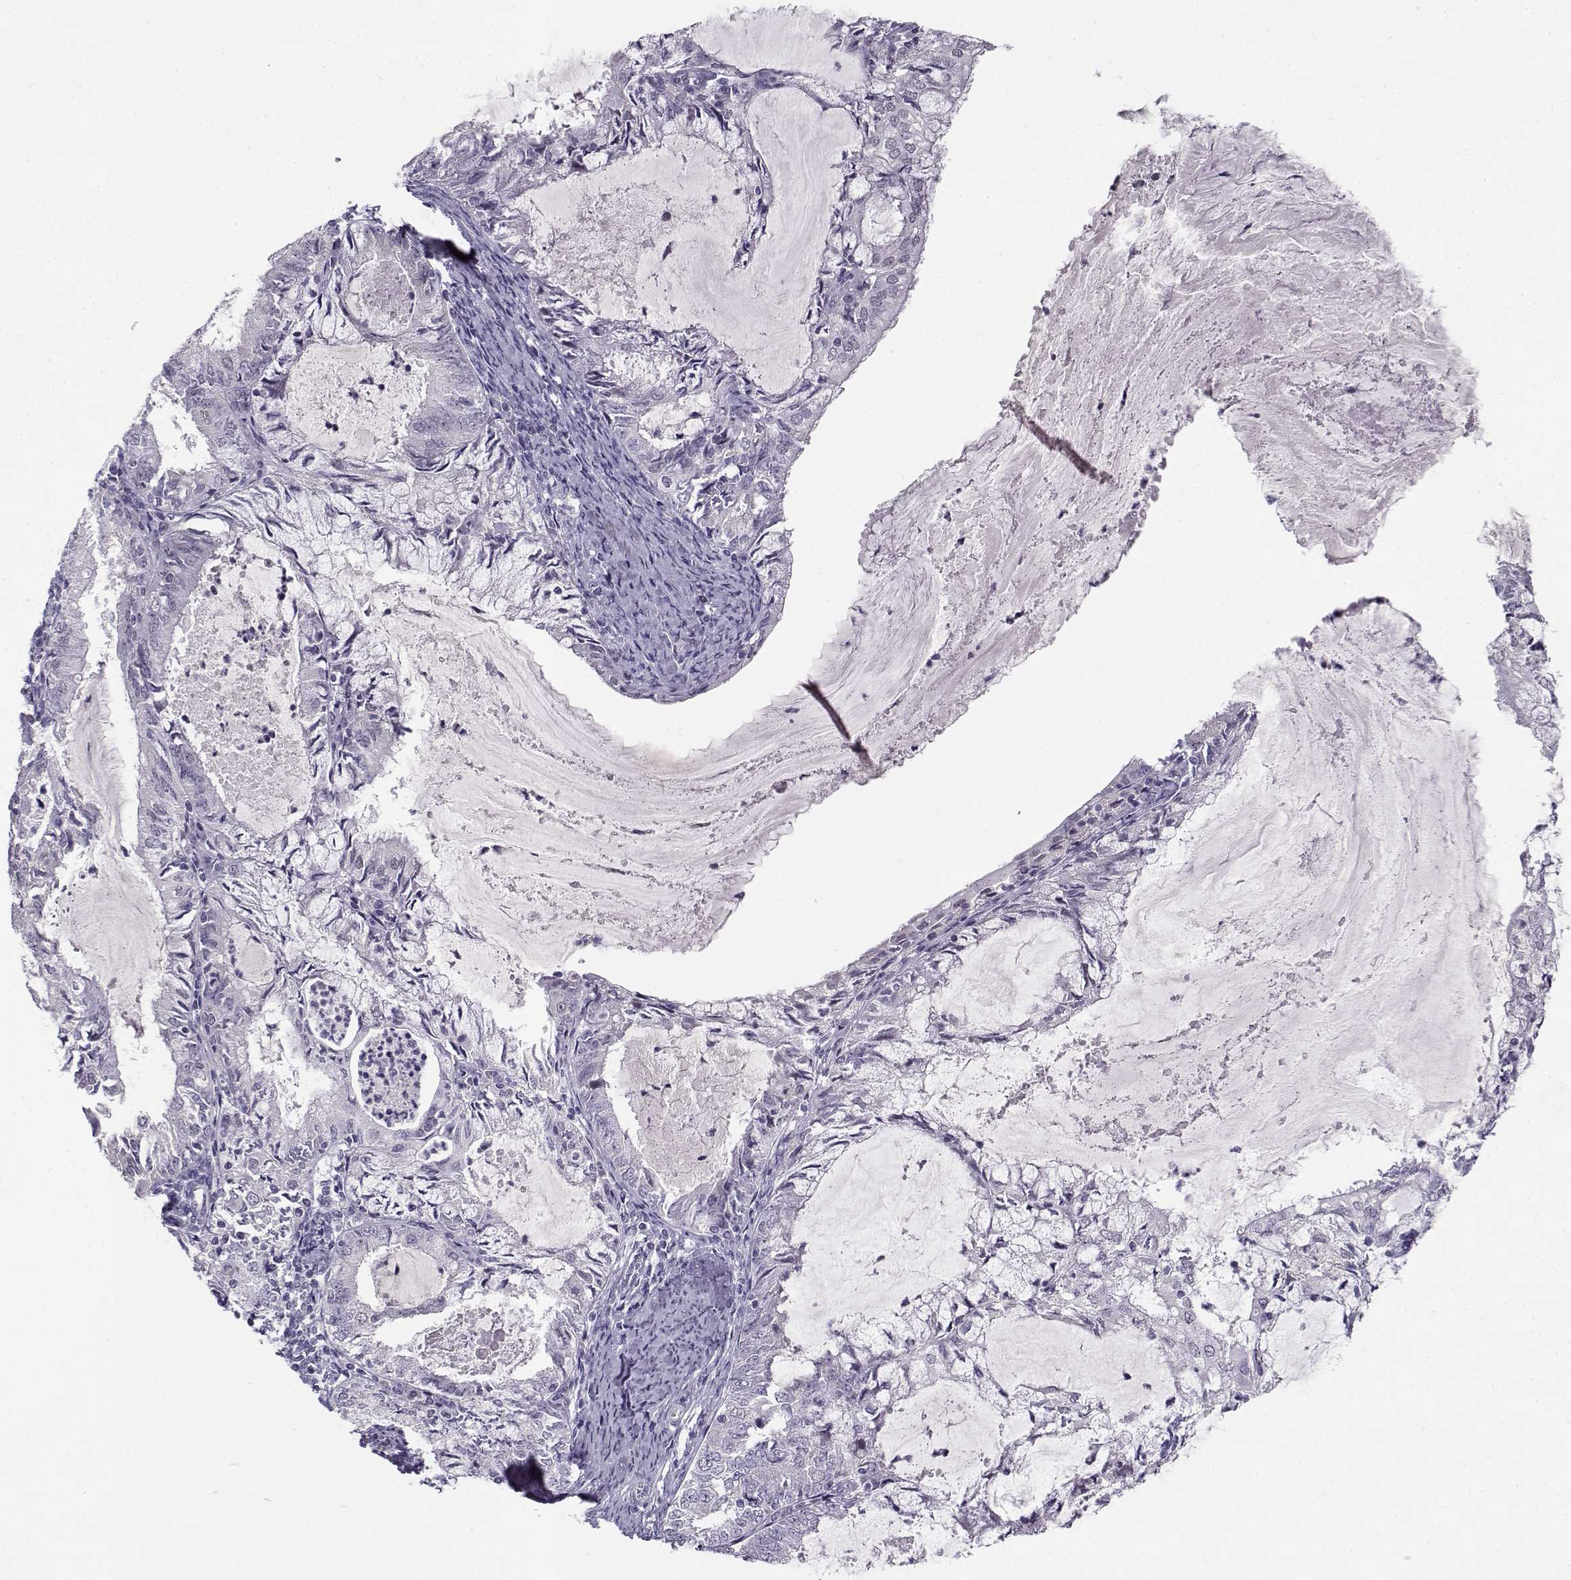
{"staining": {"intensity": "negative", "quantity": "none", "location": "none"}, "tissue": "endometrial cancer", "cell_type": "Tumor cells", "image_type": "cancer", "snomed": [{"axis": "morphology", "description": "Adenocarcinoma, NOS"}, {"axis": "topography", "description": "Endometrium"}], "caption": "Tumor cells show no significant protein expression in endometrial cancer (adenocarcinoma).", "gene": "C16orf86", "patient": {"sex": "female", "age": 57}}